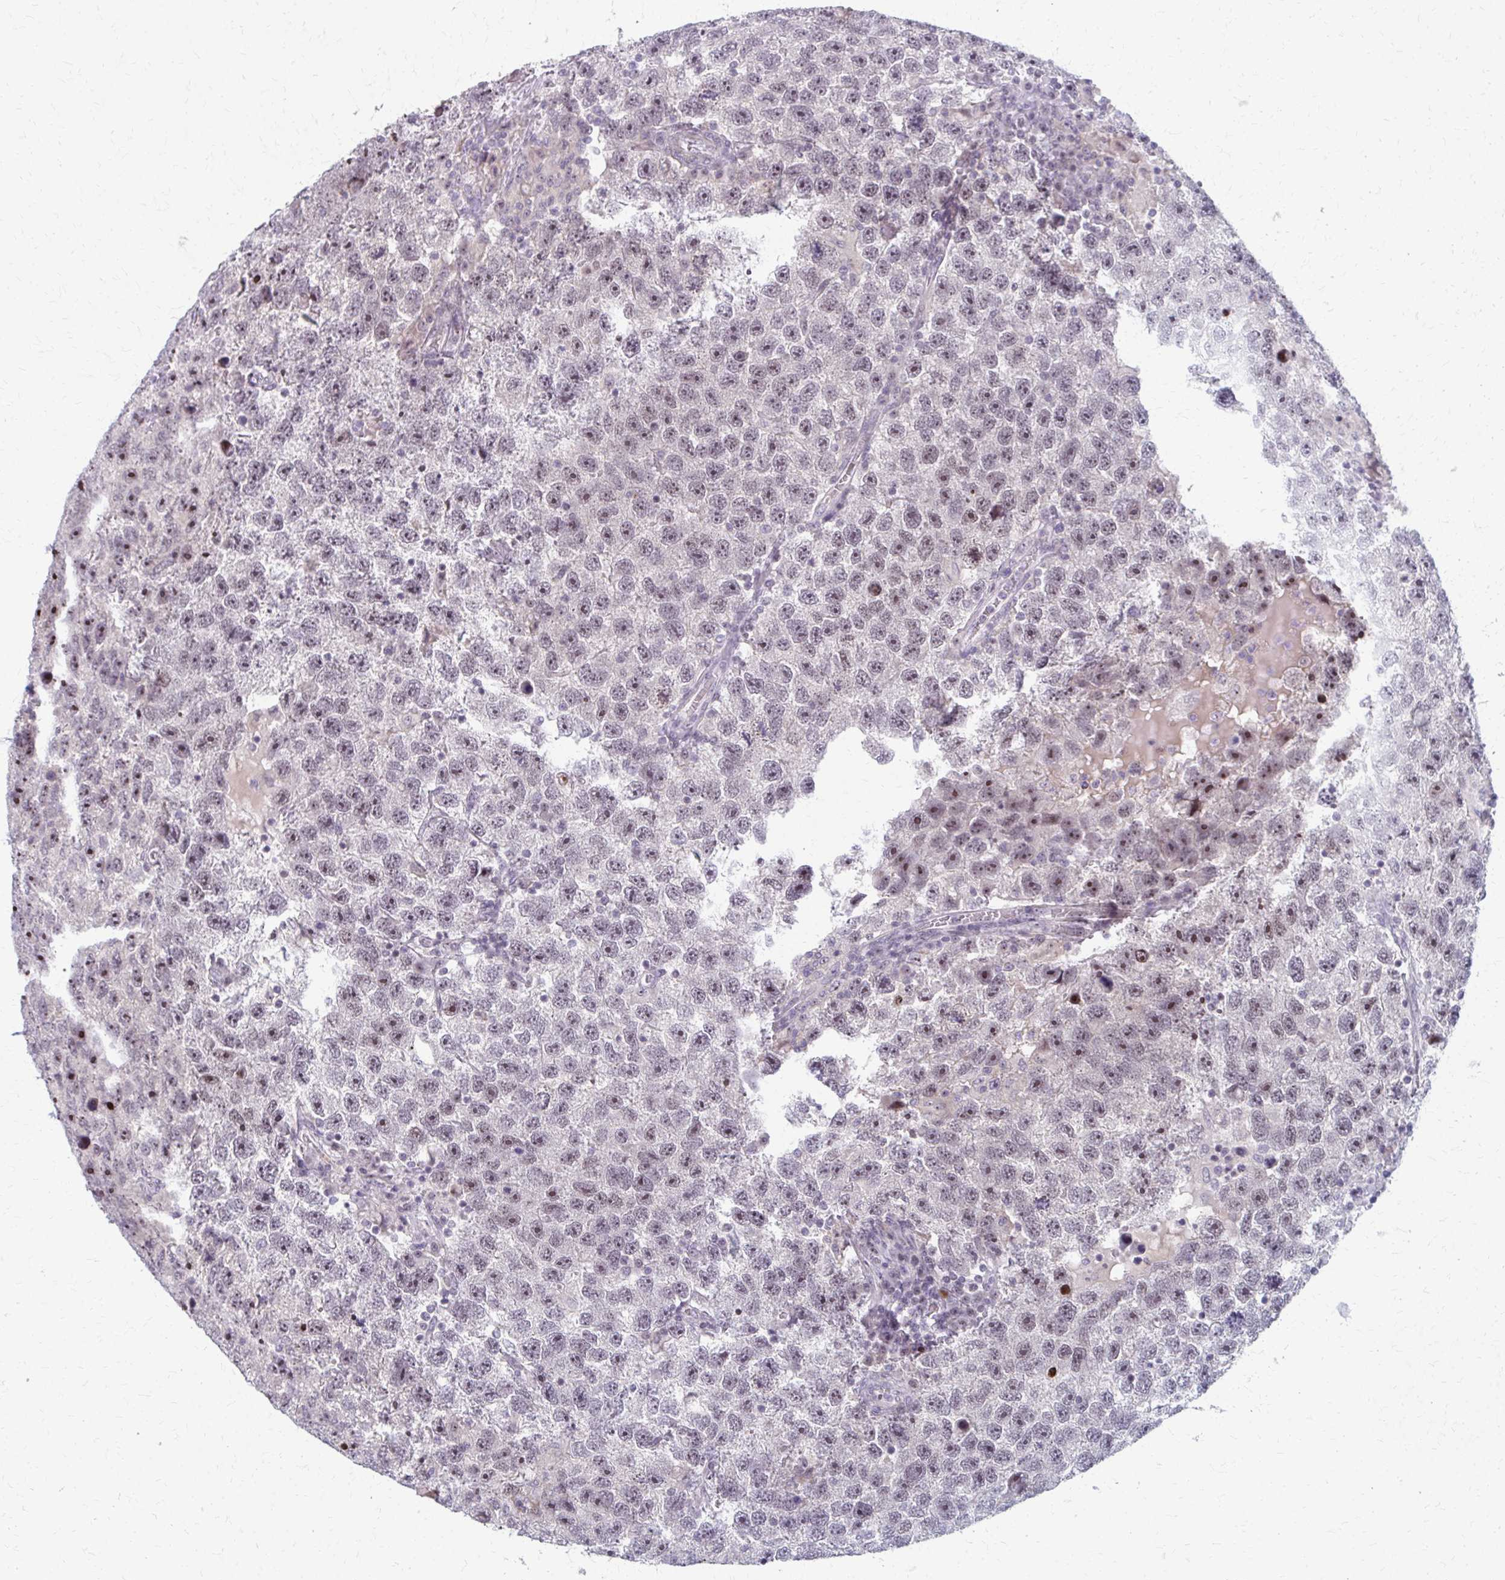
{"staining": {"intensity": "strong", "quantity": "25%-75%", "location": "nuclear"}, "tissue": "testis cancer", "cell_type": "Tumor cells", "image_type": "cancer", "snomed": [{"axis": "morphology", "description": "Seminoma, NOS"}, {"axis": "topography", "description": "Testis"}], "caption": "This is an image of immunohistochemistry (IHC) staining of testis cancer, which shows strong positivity in the nuclear of tumor cells.", "gene": "NUDT16", "patient": {"sex": "male", "age": 26}}